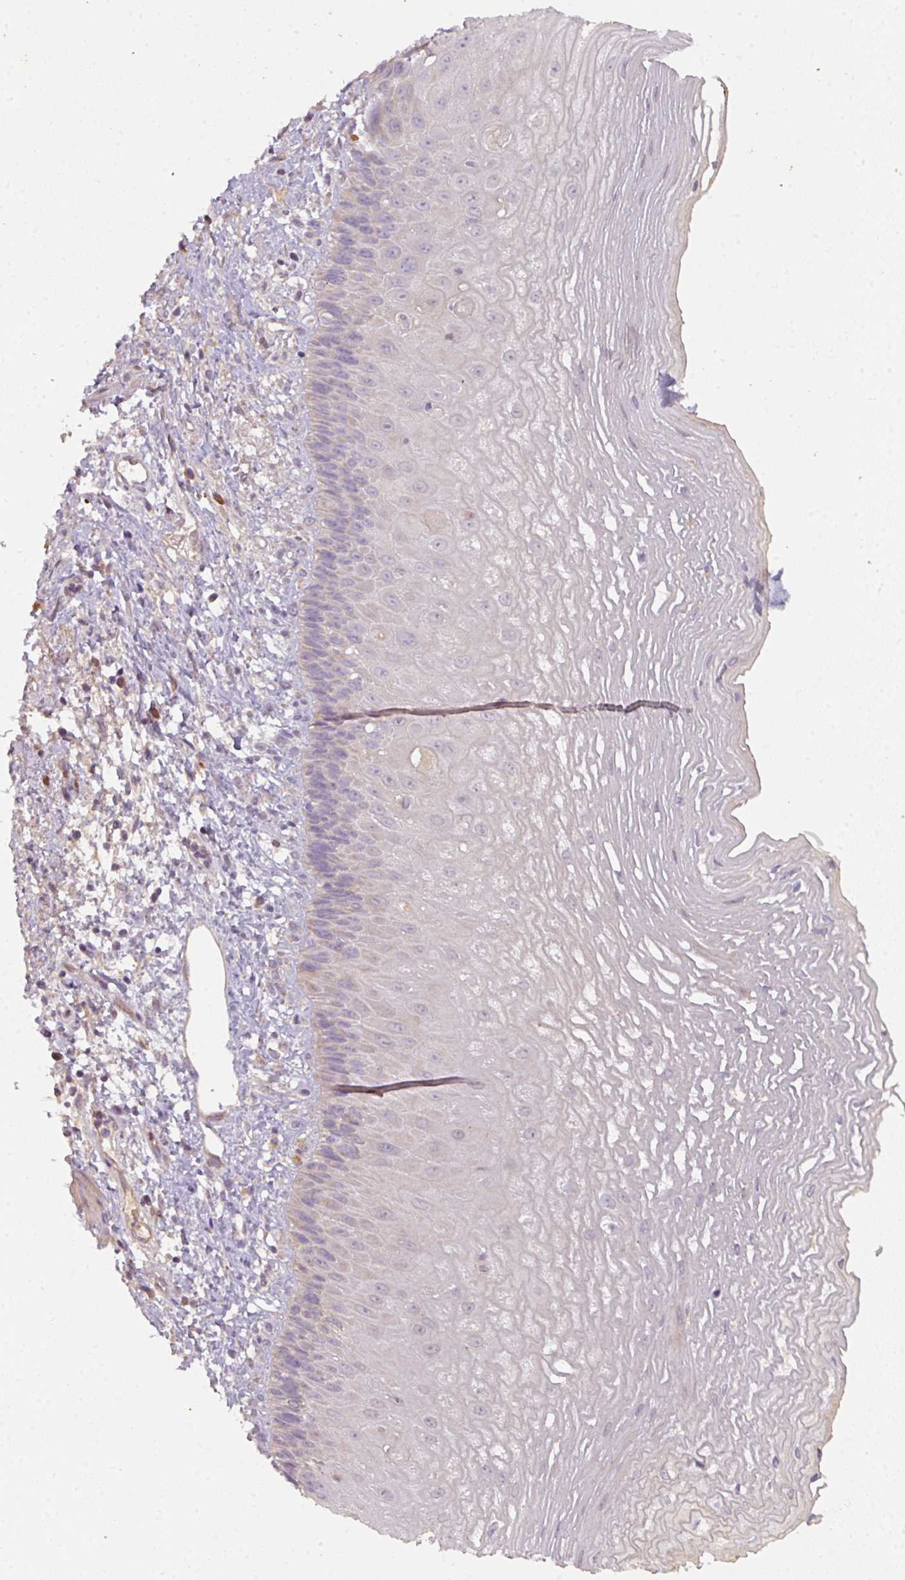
{"staining": {"intensity": "weak", "quantity": "25%-75%", "location": "cytoplasmic/membranous"}, "tissue": "esophagus", "cell_type": "Squamous epithelial cells", "image_type": "normal", "snomed": [{"axis": "morphology", "description": "Normal tissue, NOS"}, {"axis": "topography", "description": "Esophagus"}], "caption": "High-power microscopy captured an IHC photomicrograph of benign esophagus, revealing weak cytoplasmic/membranous expression in about 25%-75% of squamous epithelial cells. (IHC, brightfield microscopy, high magnification).", "gene": "ZNF266", "patient": {"sex": "male", "age": 60}}